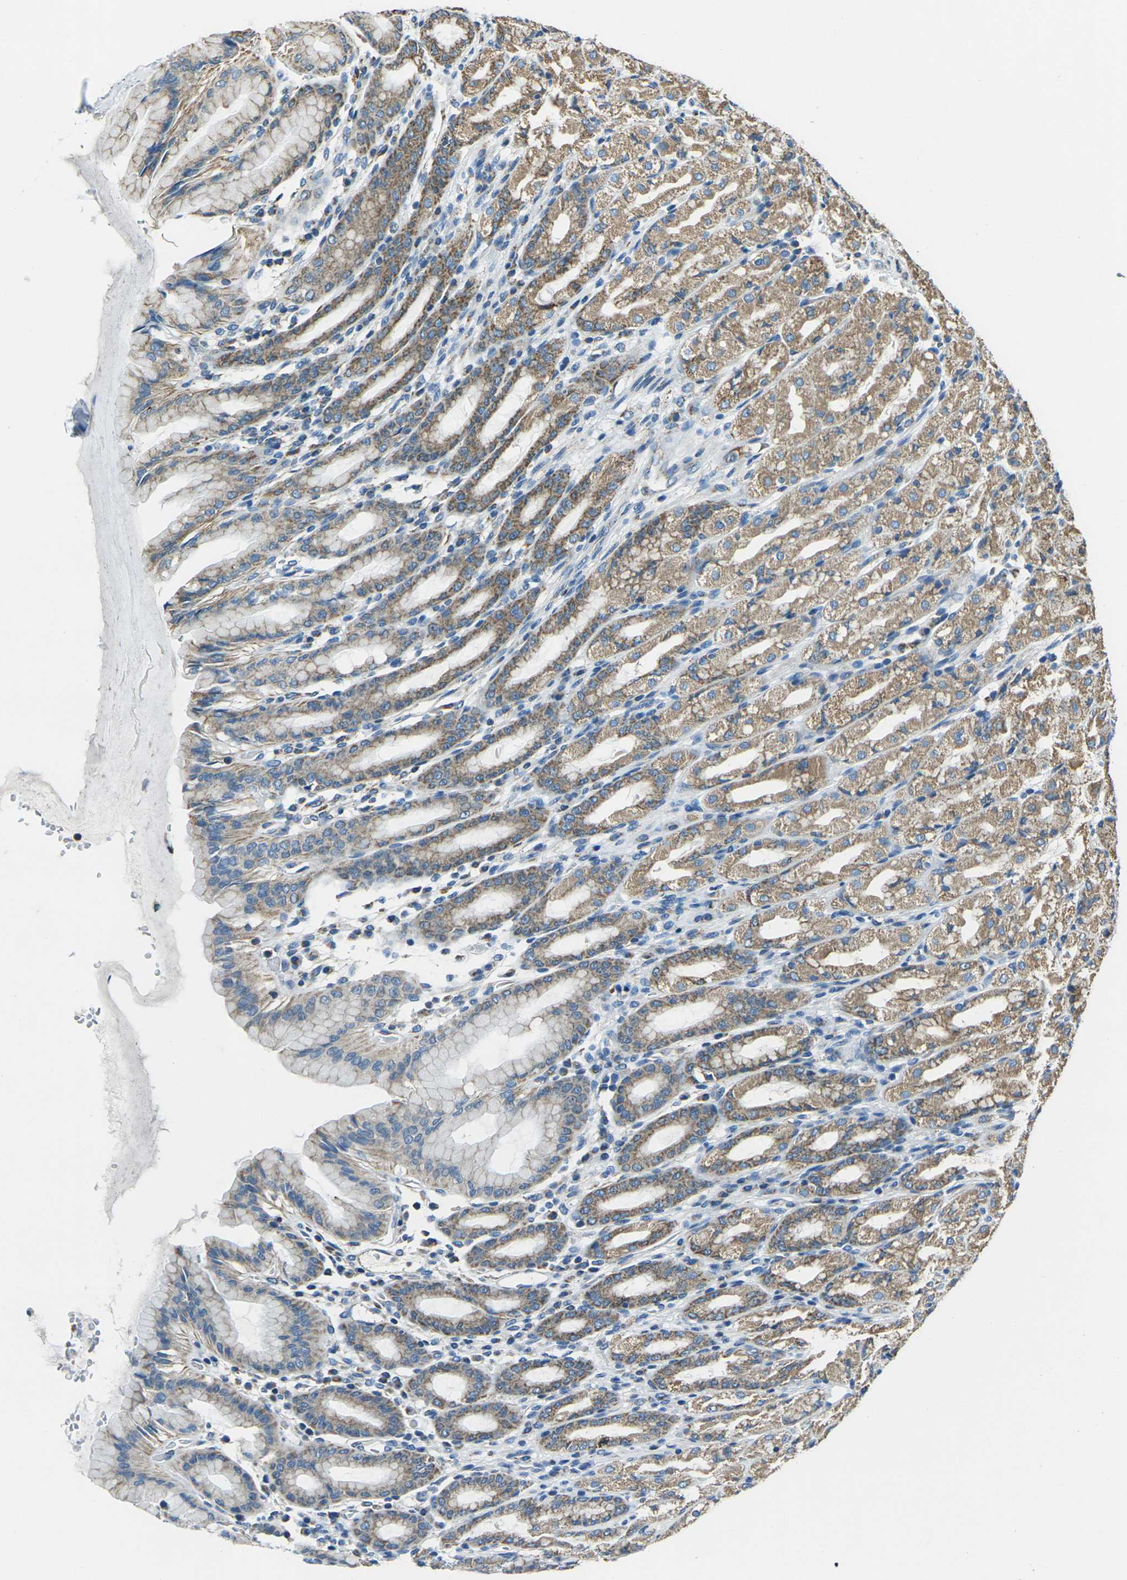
{"staining": {"intensity": "moderate", "quantity": ">75%", "location": "cytoplasmic/membranous"}, "tissue": "stomach", "cell_type": "Glandular cells", "image_type": "normal", "snomed": [{"axis": "morphology", "description": "Normal tissue, NOS"}, {"axis": "topography", "description": "Stomach, upper"}], "caption": "Glandular cells display medium levels of moderate cytoplasmic/membranous positivity in approximately >75% of cells in unremarkable human stomach.", "gene": "IRF3", "patient": {"sex": "male", "age": 68}}